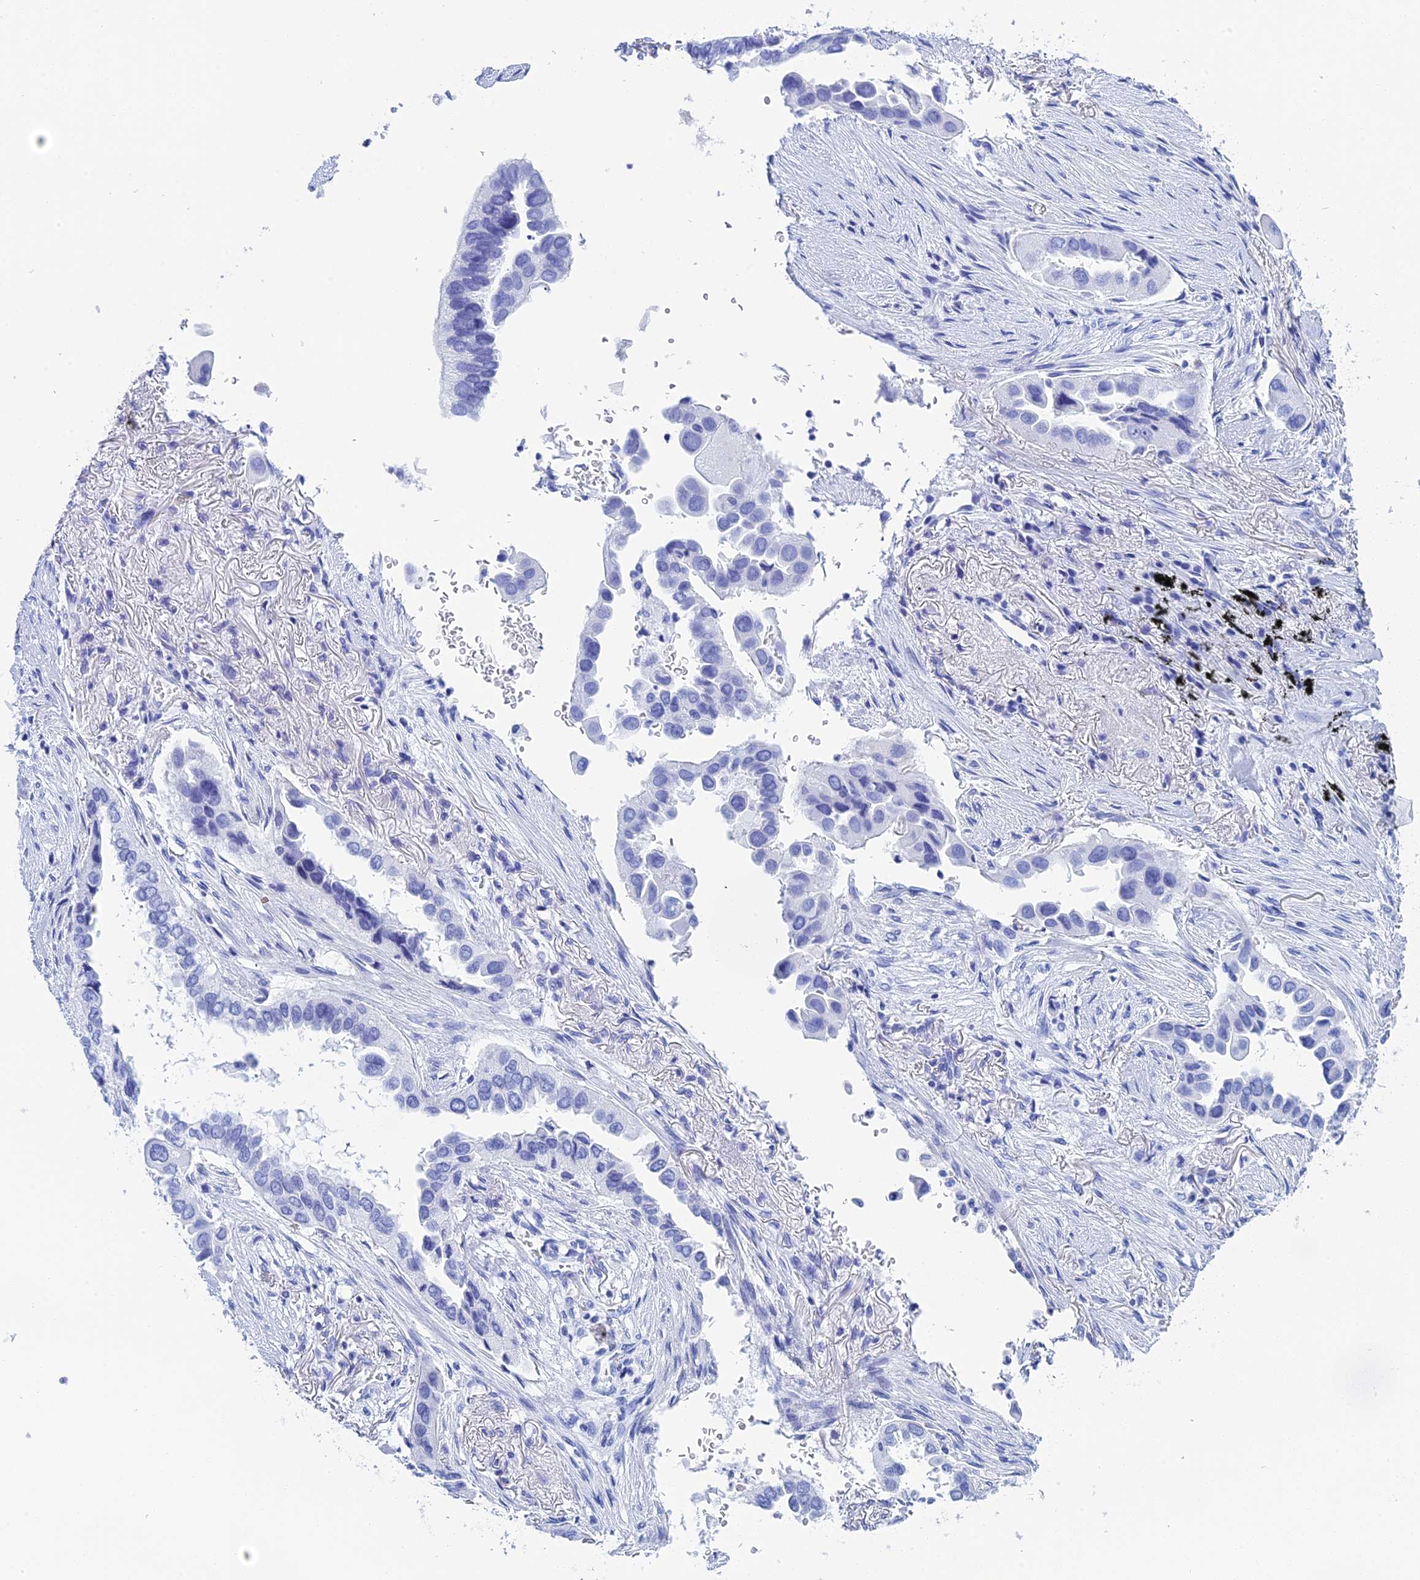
{"staining": {"intensity": "negative", "quantity": "none", "location": "none"}, "tissue": "lung cancer", "cell_type": "Tumor cells", "image_type": "cancer", "snomed": [{"axis": "morphology", "description": "Adenocarcinoma, NOS"}, {"axis": "topography", "description": "Lung"}], "caption": "A photomicrograph of human lung cancer is negative for staining in tumor cells.", "gene": "TEX101", "patient": {"sex": "female", "age": 76}}